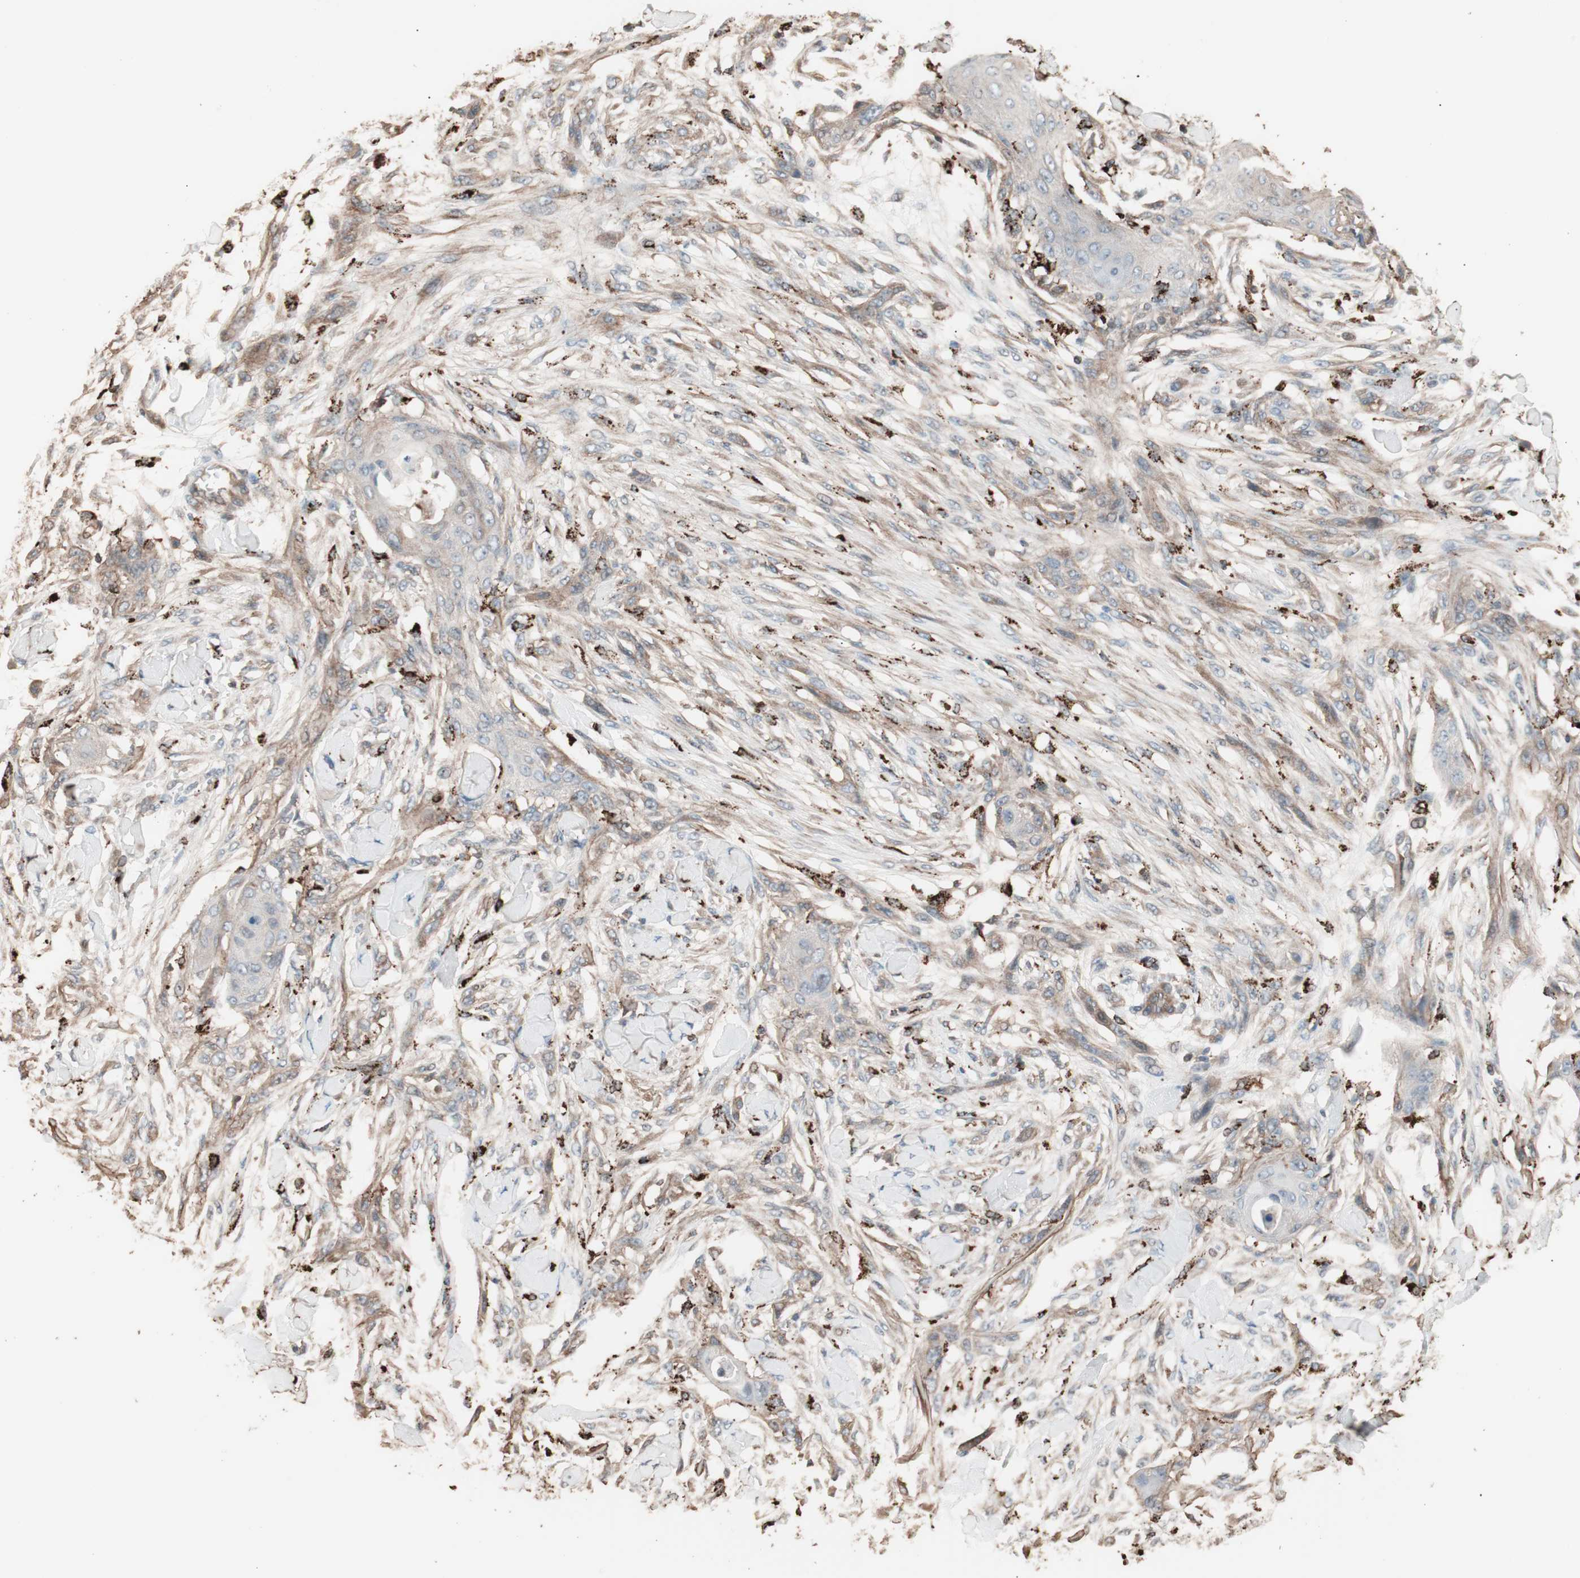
{"staining": {"intensity": "moderate", "quantity": "25%-75%", "location": "cytoplasmic/membranous"}, "tissue": "skin cancer", "cell_type": "Tumor cells", "image_type": "cancer", "snomed": [{"axis": "morphology", "description": "Squamous cell carcinoma, NOS"}, {"axis": "topography", "description": "Skin"}], "caption": "The micrograph reveals a brown stain indicating the presence of a protein in the cytoplasmic/membranous of tumor cells in skin cancer.", "gene": "CCT3", "patient": {"sex": "female", "age": 59}}